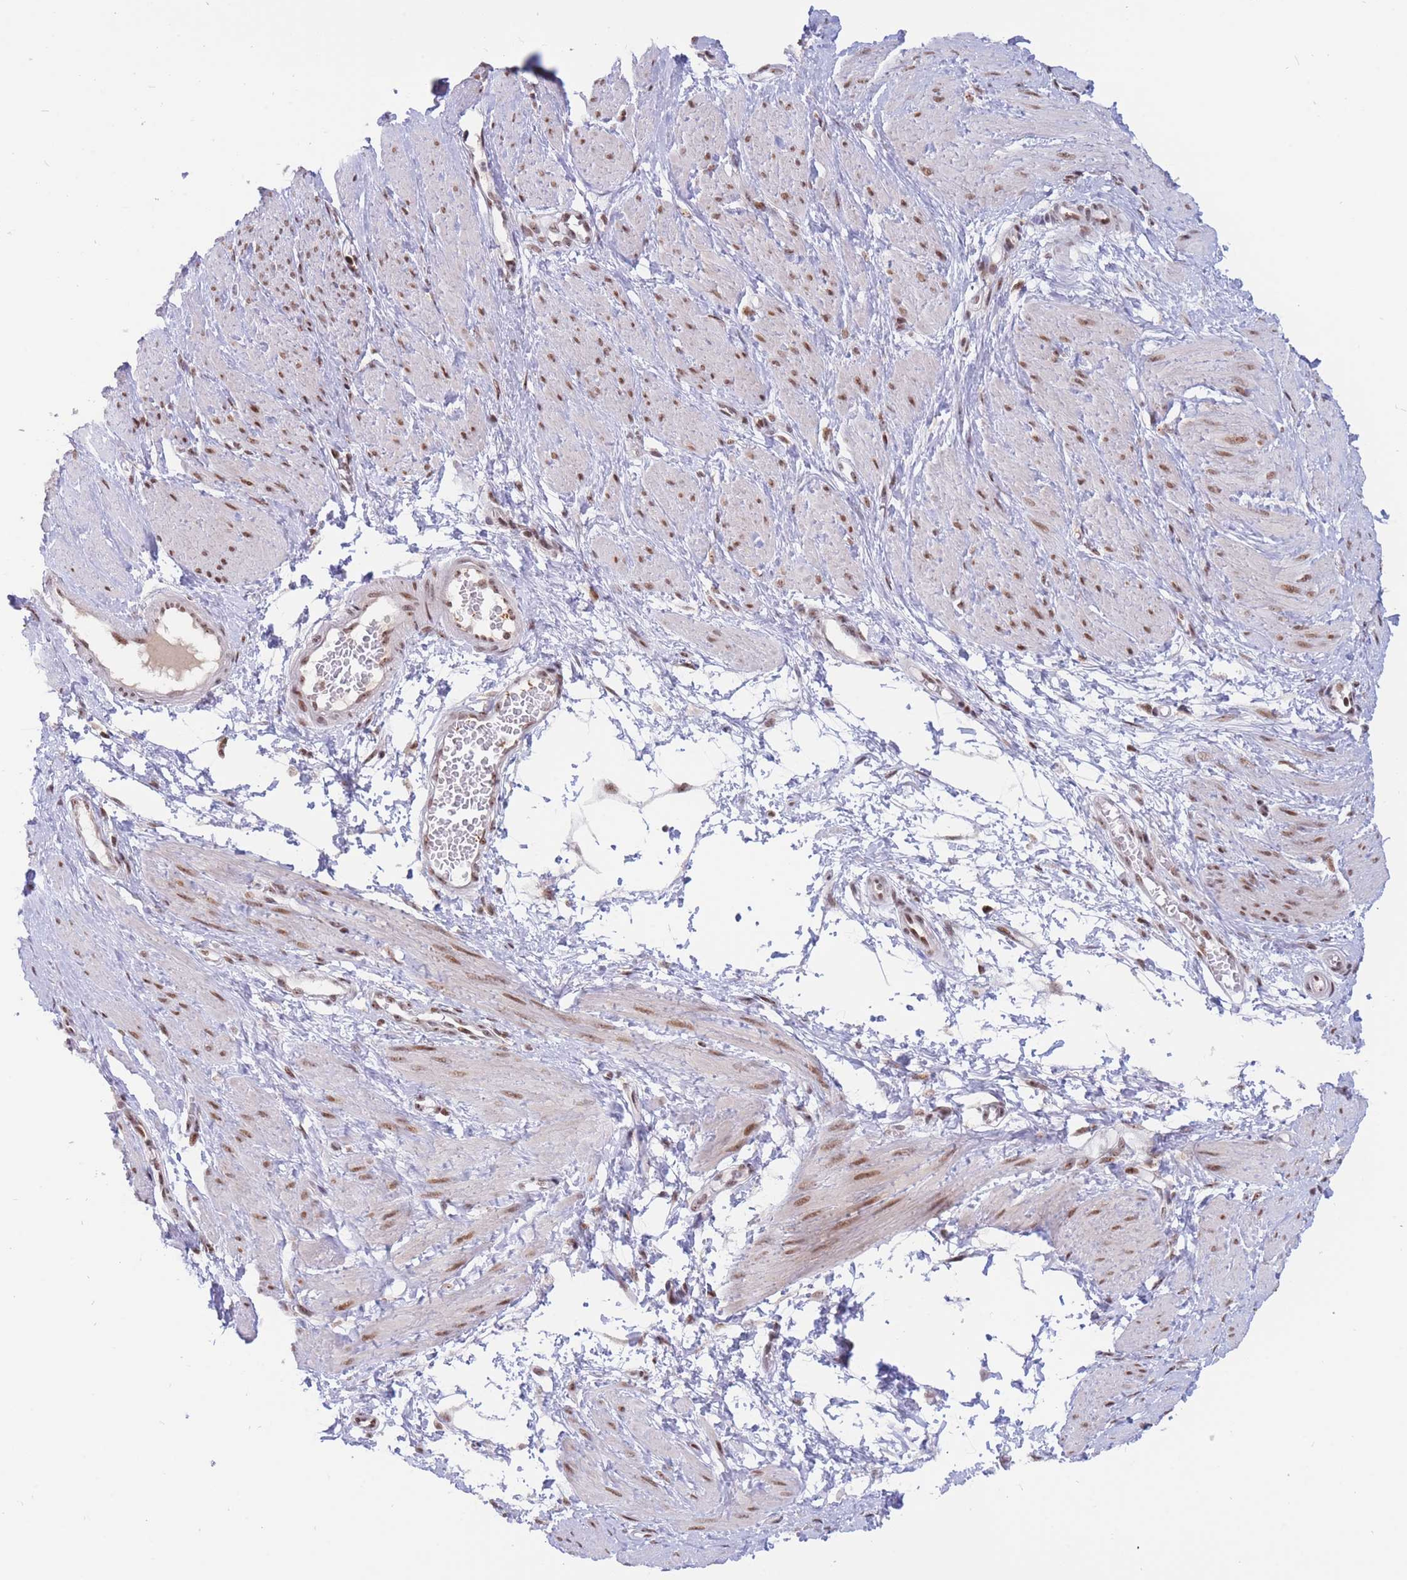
{"staining": {"intensity": "moderate", "quantity": ">75%", "location": "nuclear"}, "tissue": "smooth muscle", "cell_type": "Smooth muscle cells", "image_type": "normal", "snomed": [{"axis": "morphology", "description": "Normal tissue, NOS"}, {"axis": "topography", "description": "Smooth muscle"}, {"axis": "topography", "description": "Uterus"}], "caption": "This photomicrograph exhibits immunohistochemistry staining of benign human smooth muscle, with medium moderate nuclear staining in approximately >75% of smooth muscle cells.", "gene": "TARBP2", "patient": {"sex": "female", "age": 39}}